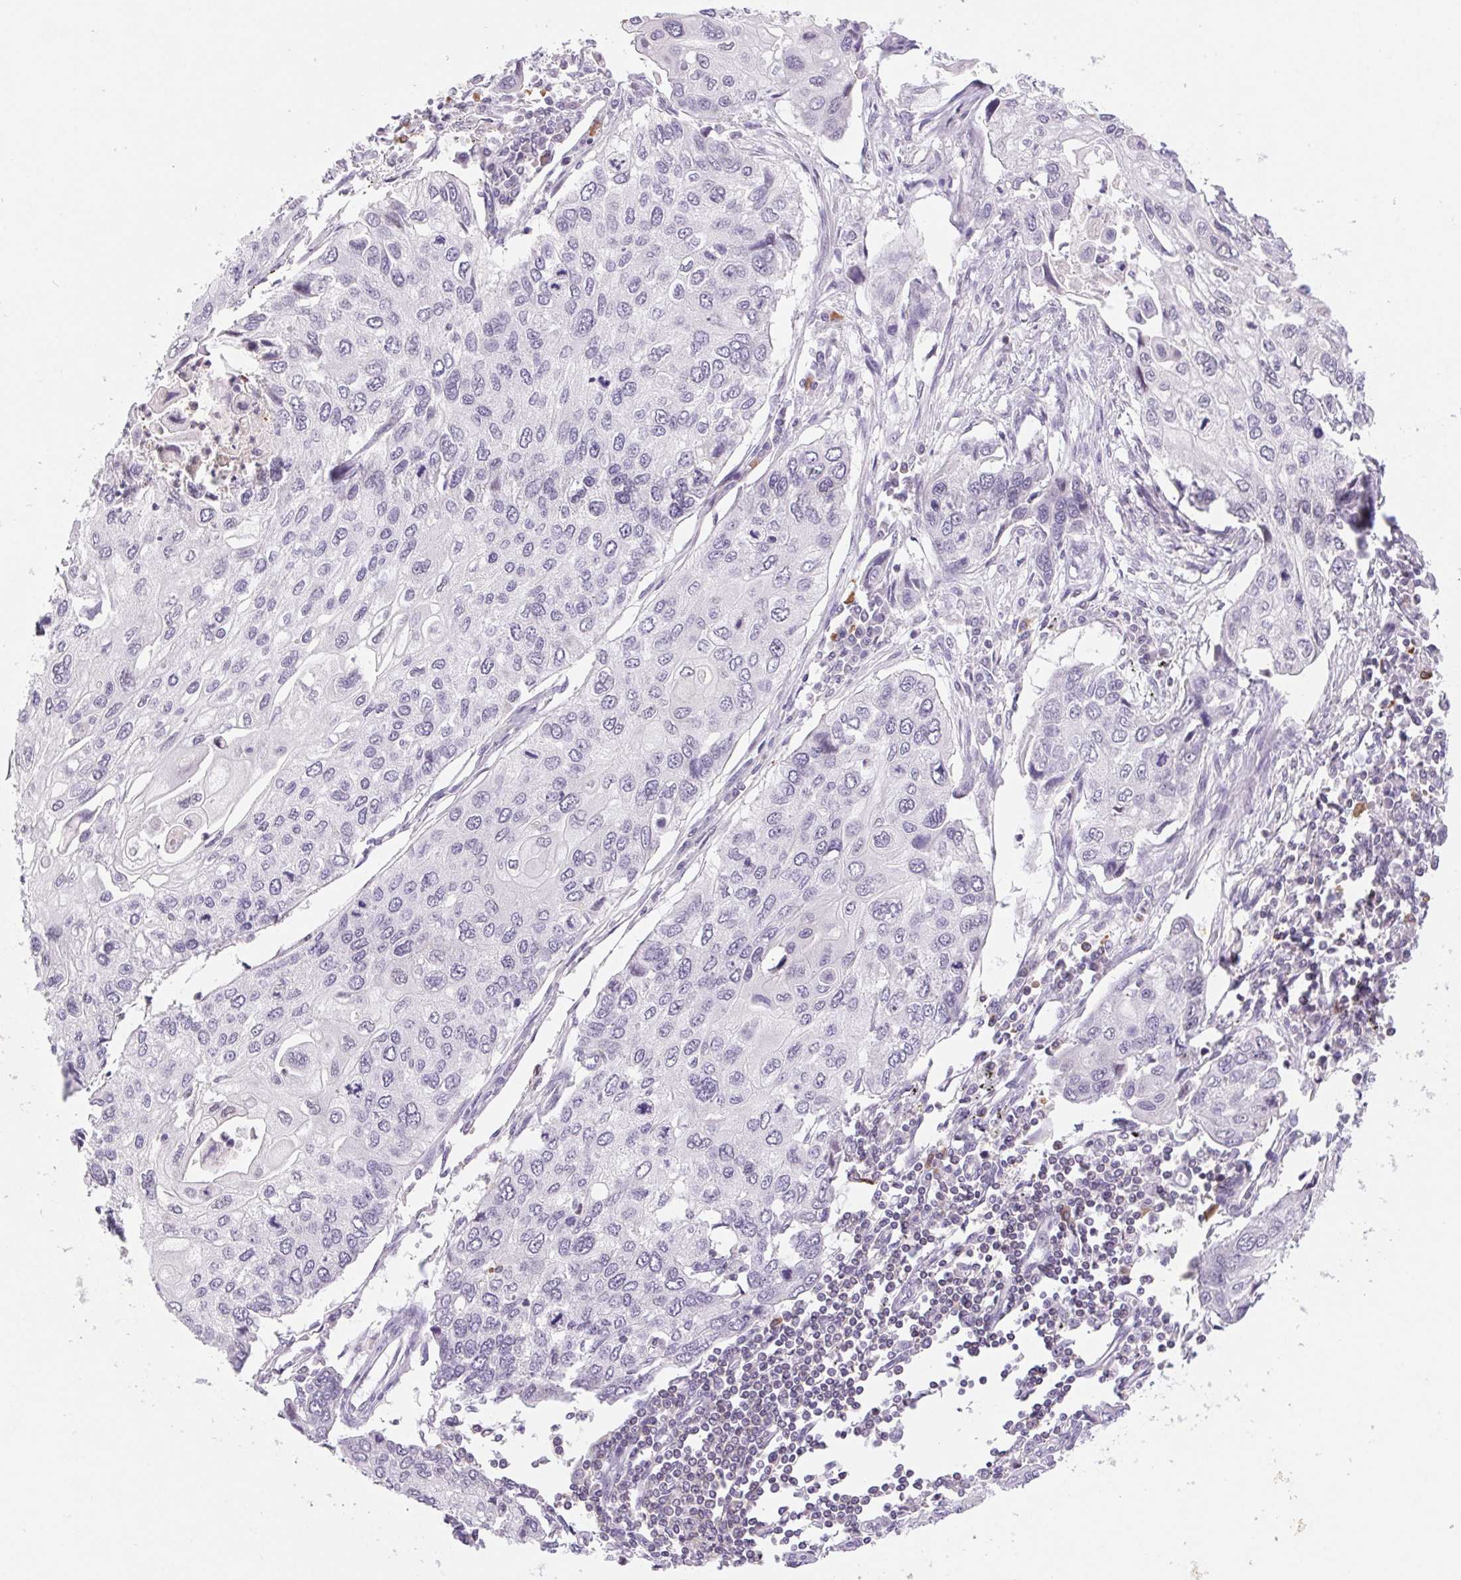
{"staining": {"intensity": "negative", "quantity": "none", "location": "none"}, "tissue": "lung cancer", "cell_type": "Tumor cells", "image_type": "cancer", "snomed": [{"axis": "morphology", "description": "Squamous cell carcinoma, NOS"}, {"axis": "morphology", "description": "Squamous cell carcinoma, metastatic, NOS"}, {"axis": "topography", "description": "Lung"}], "caption": "This is an IHC histopathology image of human lung squamous cell carcinoma. There is no expression in tumor cells.", "gene": "KIF26A", "patient": {"sex": "male", "age": 63}}